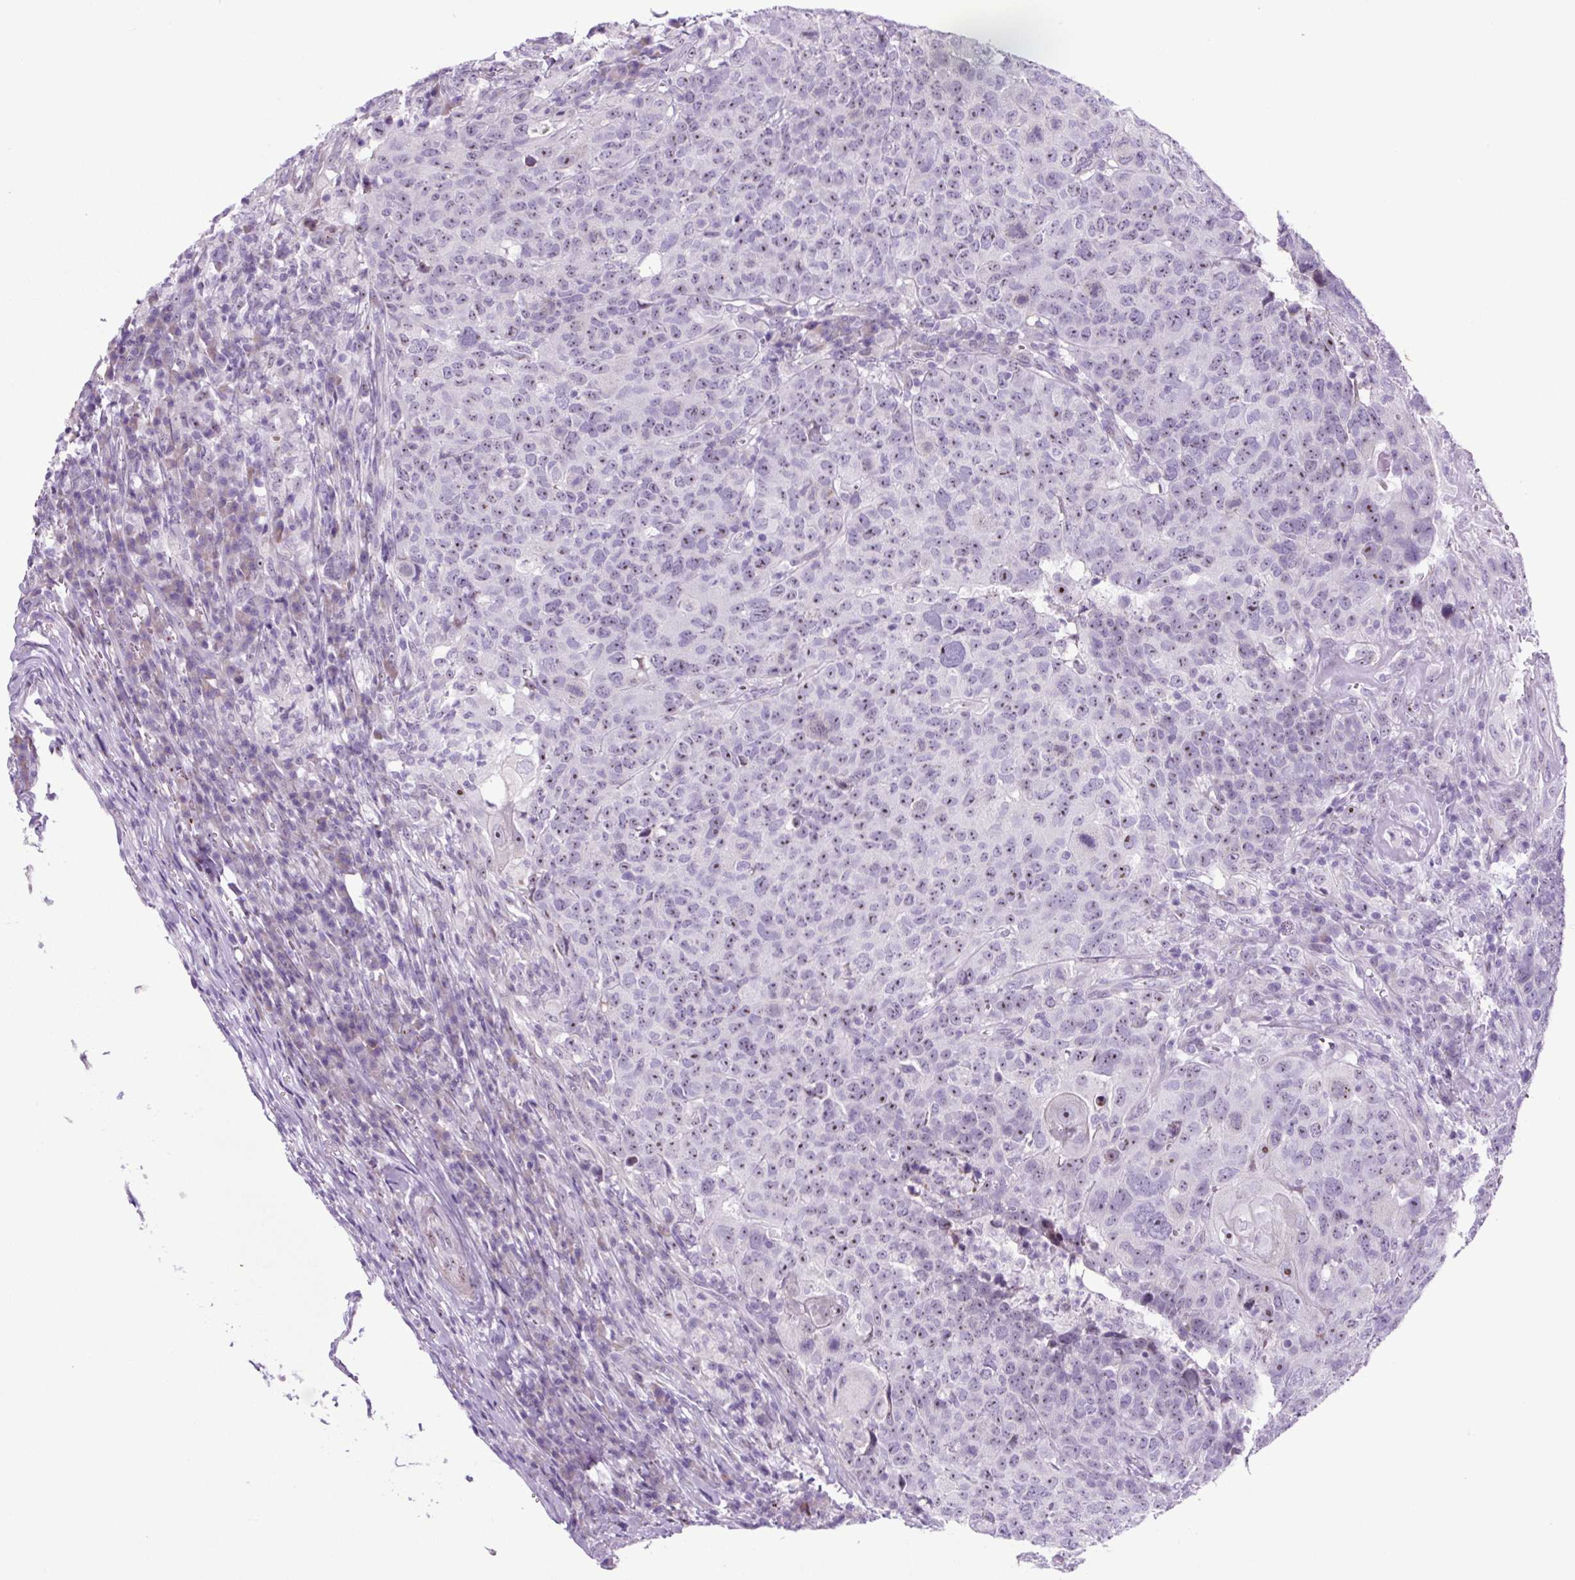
{"staining": {"intensity": "moderate", "quantity": "<25%", "location": "nuclear"}, "tissue": "head and neck cancer", "cell_type": "Tumor cells", "image_type": "cancer", "snomed": [{"axis": "morphology", "description": "Normal tissue, NOS"}, {"axis": "morphology", "description": "Squamous cell carcinoma, NOS"}, {"axis": "topography", "description": "Skeletal muscle"}, {"axis": "topography", "description": "Vascular tissue"}, {"axis": "topography", "description": "Peripheral nerve tissue"}, {"axis": "topography", "description": "Head-Neck"}], "caption": "A low amount of moderate nuclear expression is seen in approximately <25% of tumor cells in squamous cell carcinoma (head and neck) tissue. (brown staining indicates protein expression, while blue staining denotes nuclei).", "gene": "RRS1", "patient": {"sex": "male", "age": 66}}